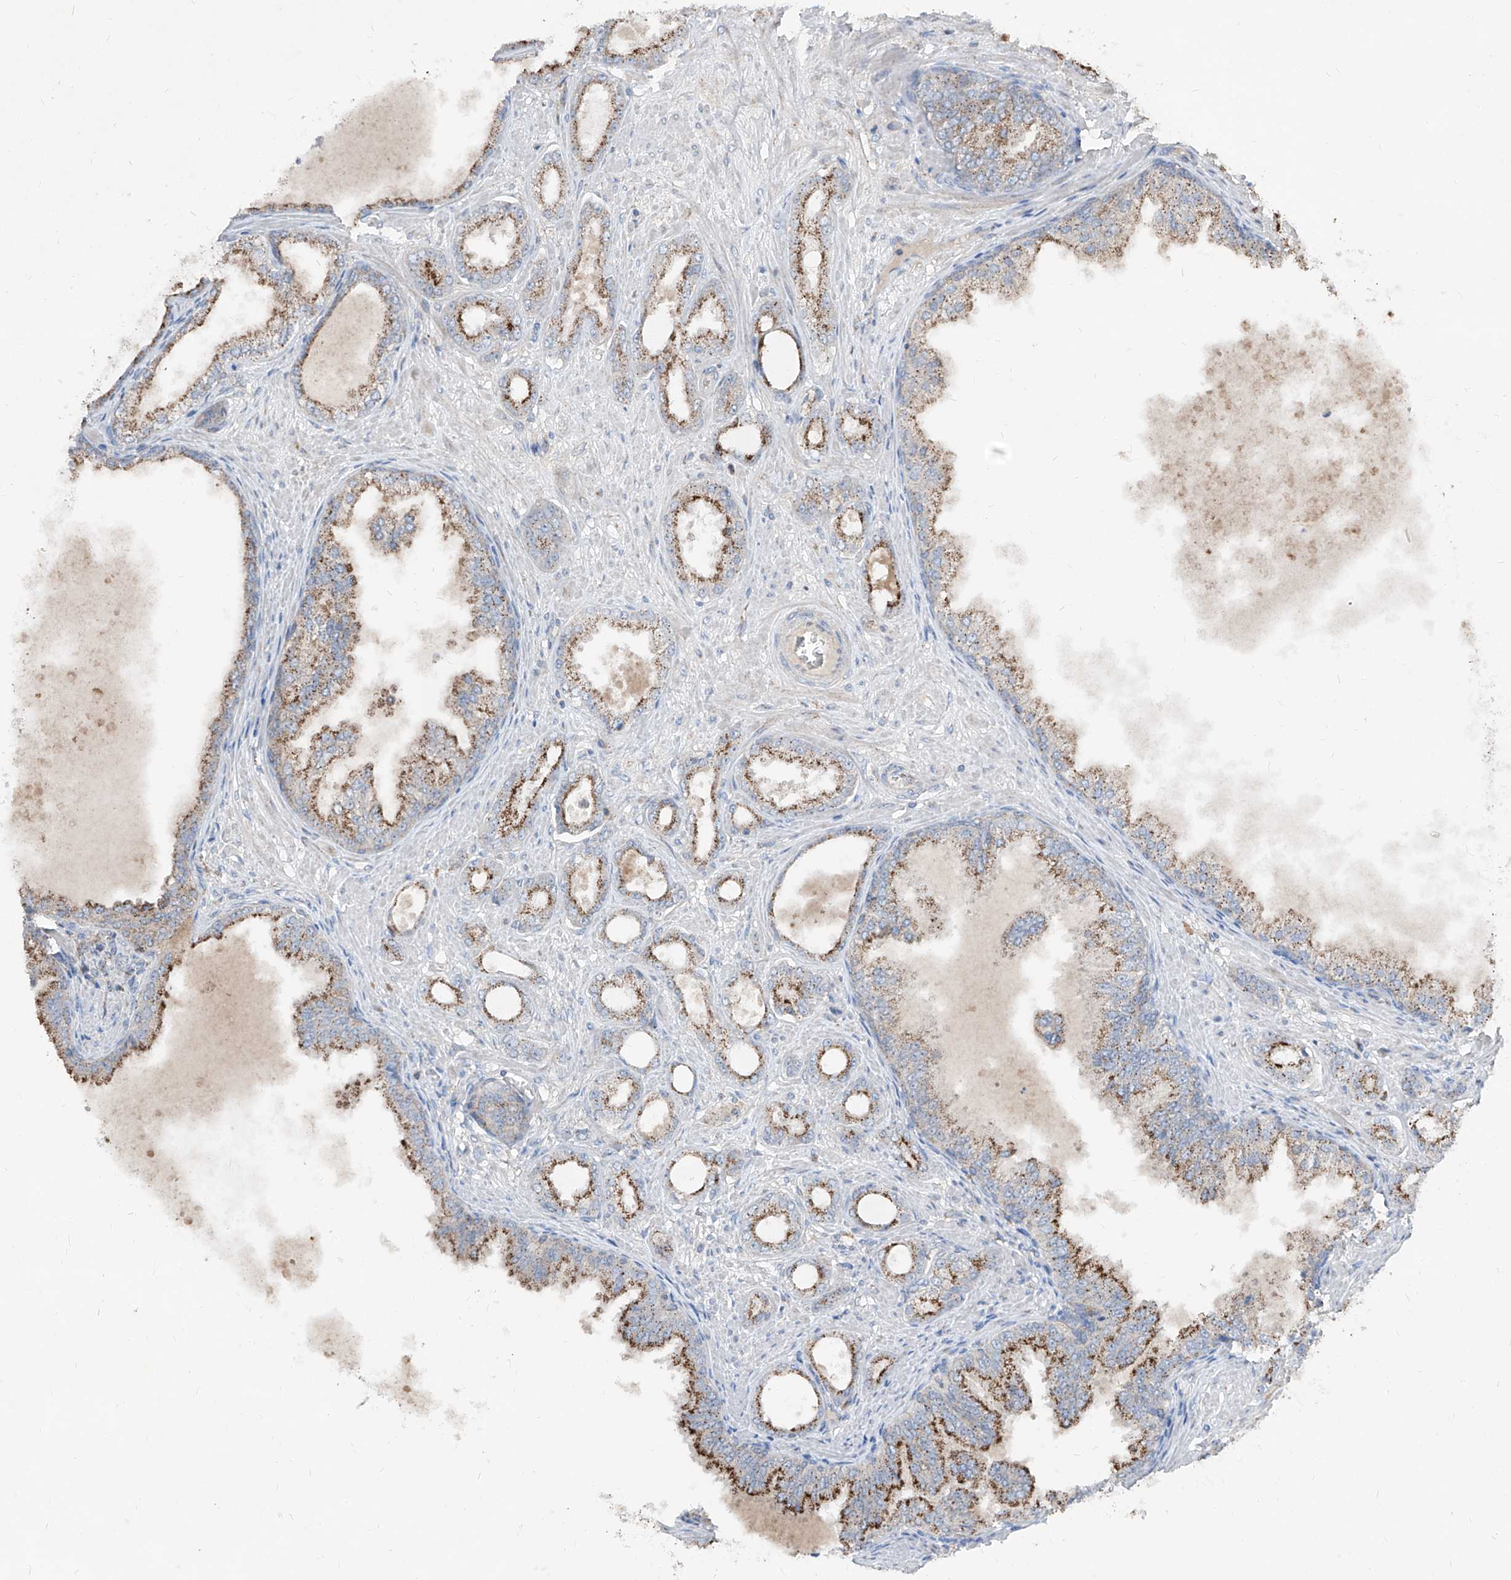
{"staining": {"intensity": "strong", "quantity": "25%-75%", "location": "cytoplasmic/membranous"}, "tissue": "prostate cancer", "cell_type": "Tumor cells", "image_type": "cancer", "snomed": [{"axis": "morphology", "description": "Adenocarcinoma, Low grade"}, {"axis": "topography", "description": "Prostate"}], "caption": "Tumor cells display high levels of strong cytoplasmic/membranous staining in about 25%-75% of cells in human adenocarcinoma (low-grade) (prostate). (DAB (3,3'-diaminobenzidine) IHC, brown staining for protein, blue staining for nuclei).", "gene": "ABCD3", "patient": {"sex": "male", "age": 63}}